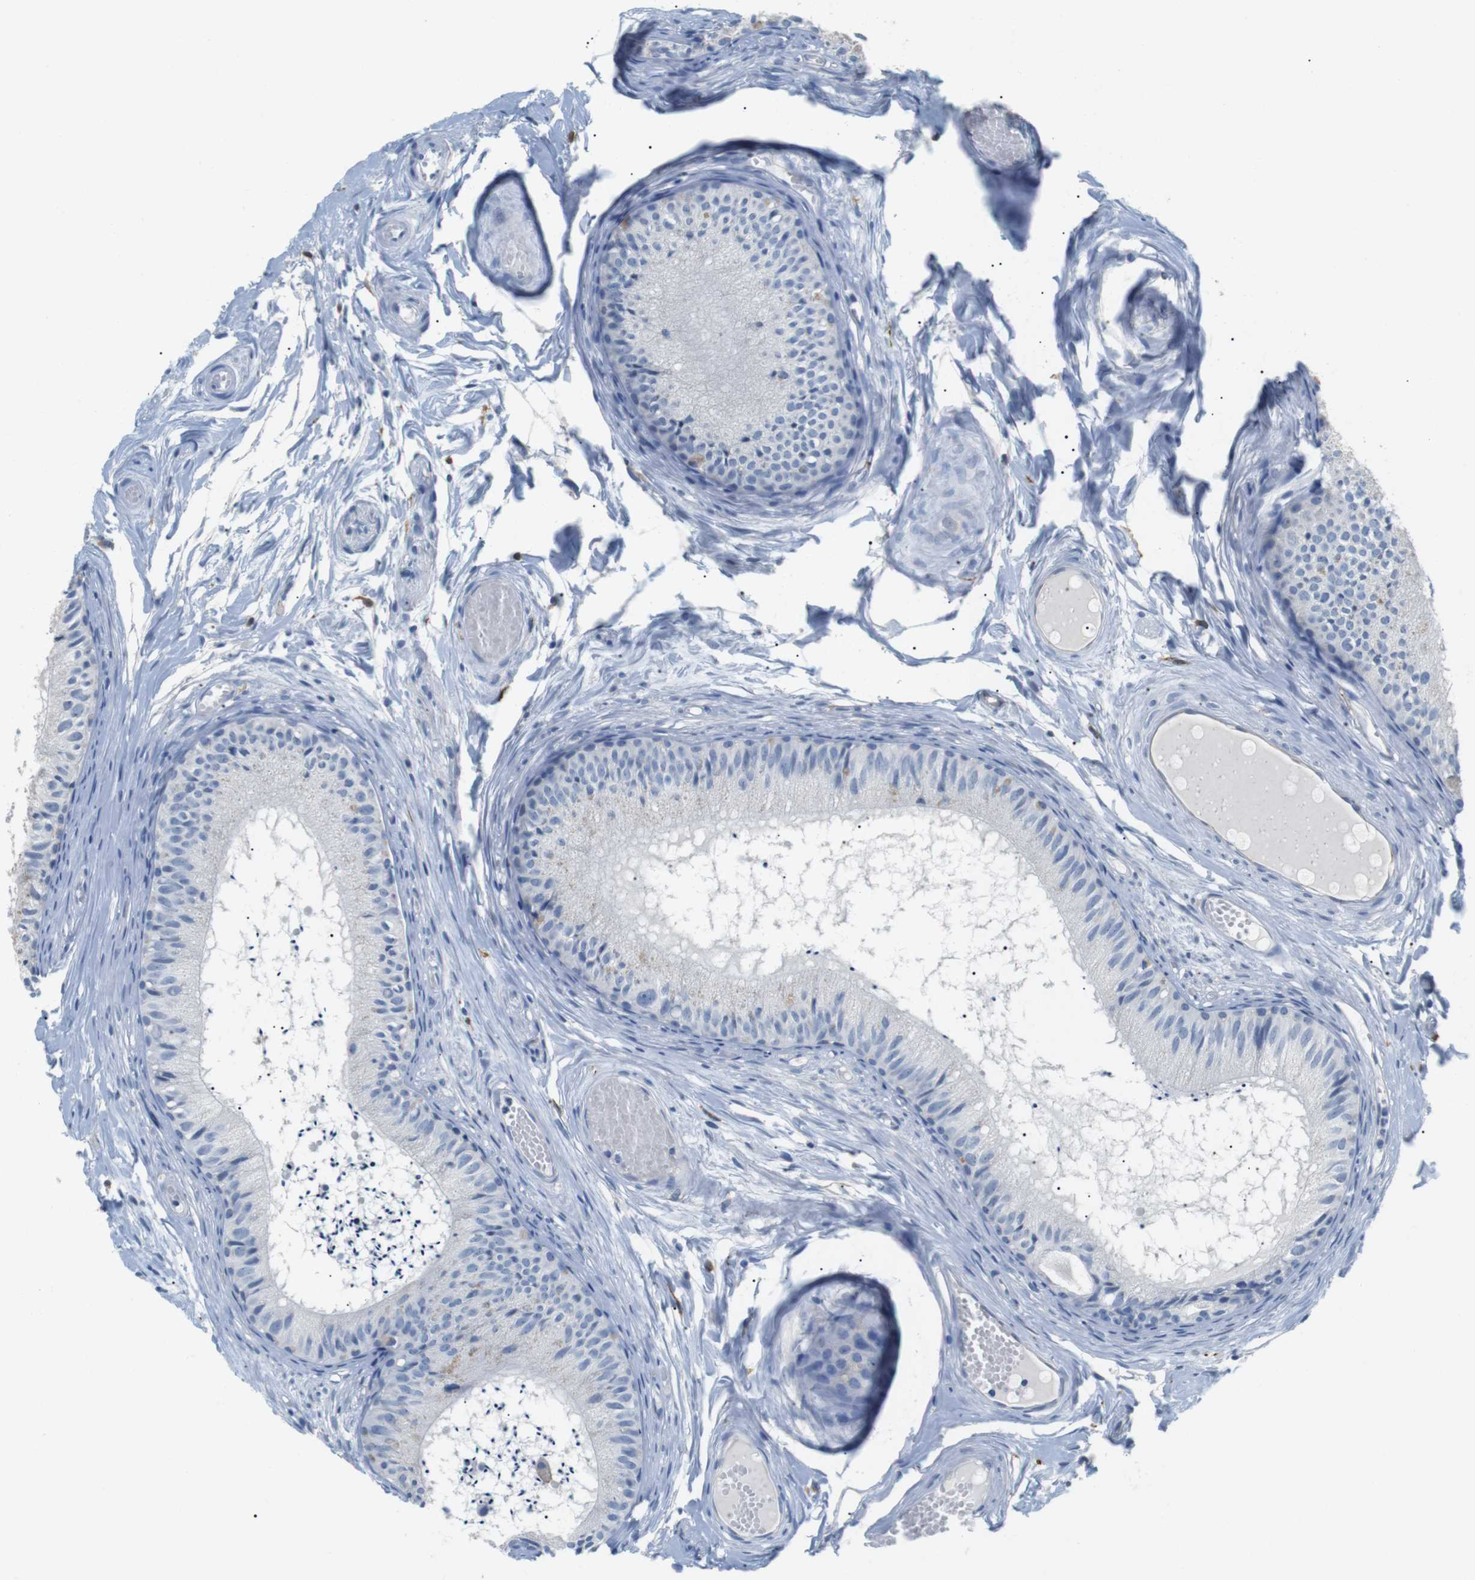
{"staining": {"intensity": "negative", "quantity": "none", "location": "none"}, "tissue": "epididymis", "cell_type": "Glandular cells", "image_type": "normal", "snomed": [{"axis": "morphology", "description": "Normal tissue, NOS"}, {"axis": "topography", "description": "Epididymis"}], "caption": "The image displays no significant staining in glandular cells of epididymis. Brightfield microscopy of immunohistochemistry (IHC) stained with DAB (3,3'-diaminobenzidine) (brown) and hematoxylin (blue), captured at high magnification.", "gene": "FCGRT", "patient": {"sex": "male", "age": 46}}